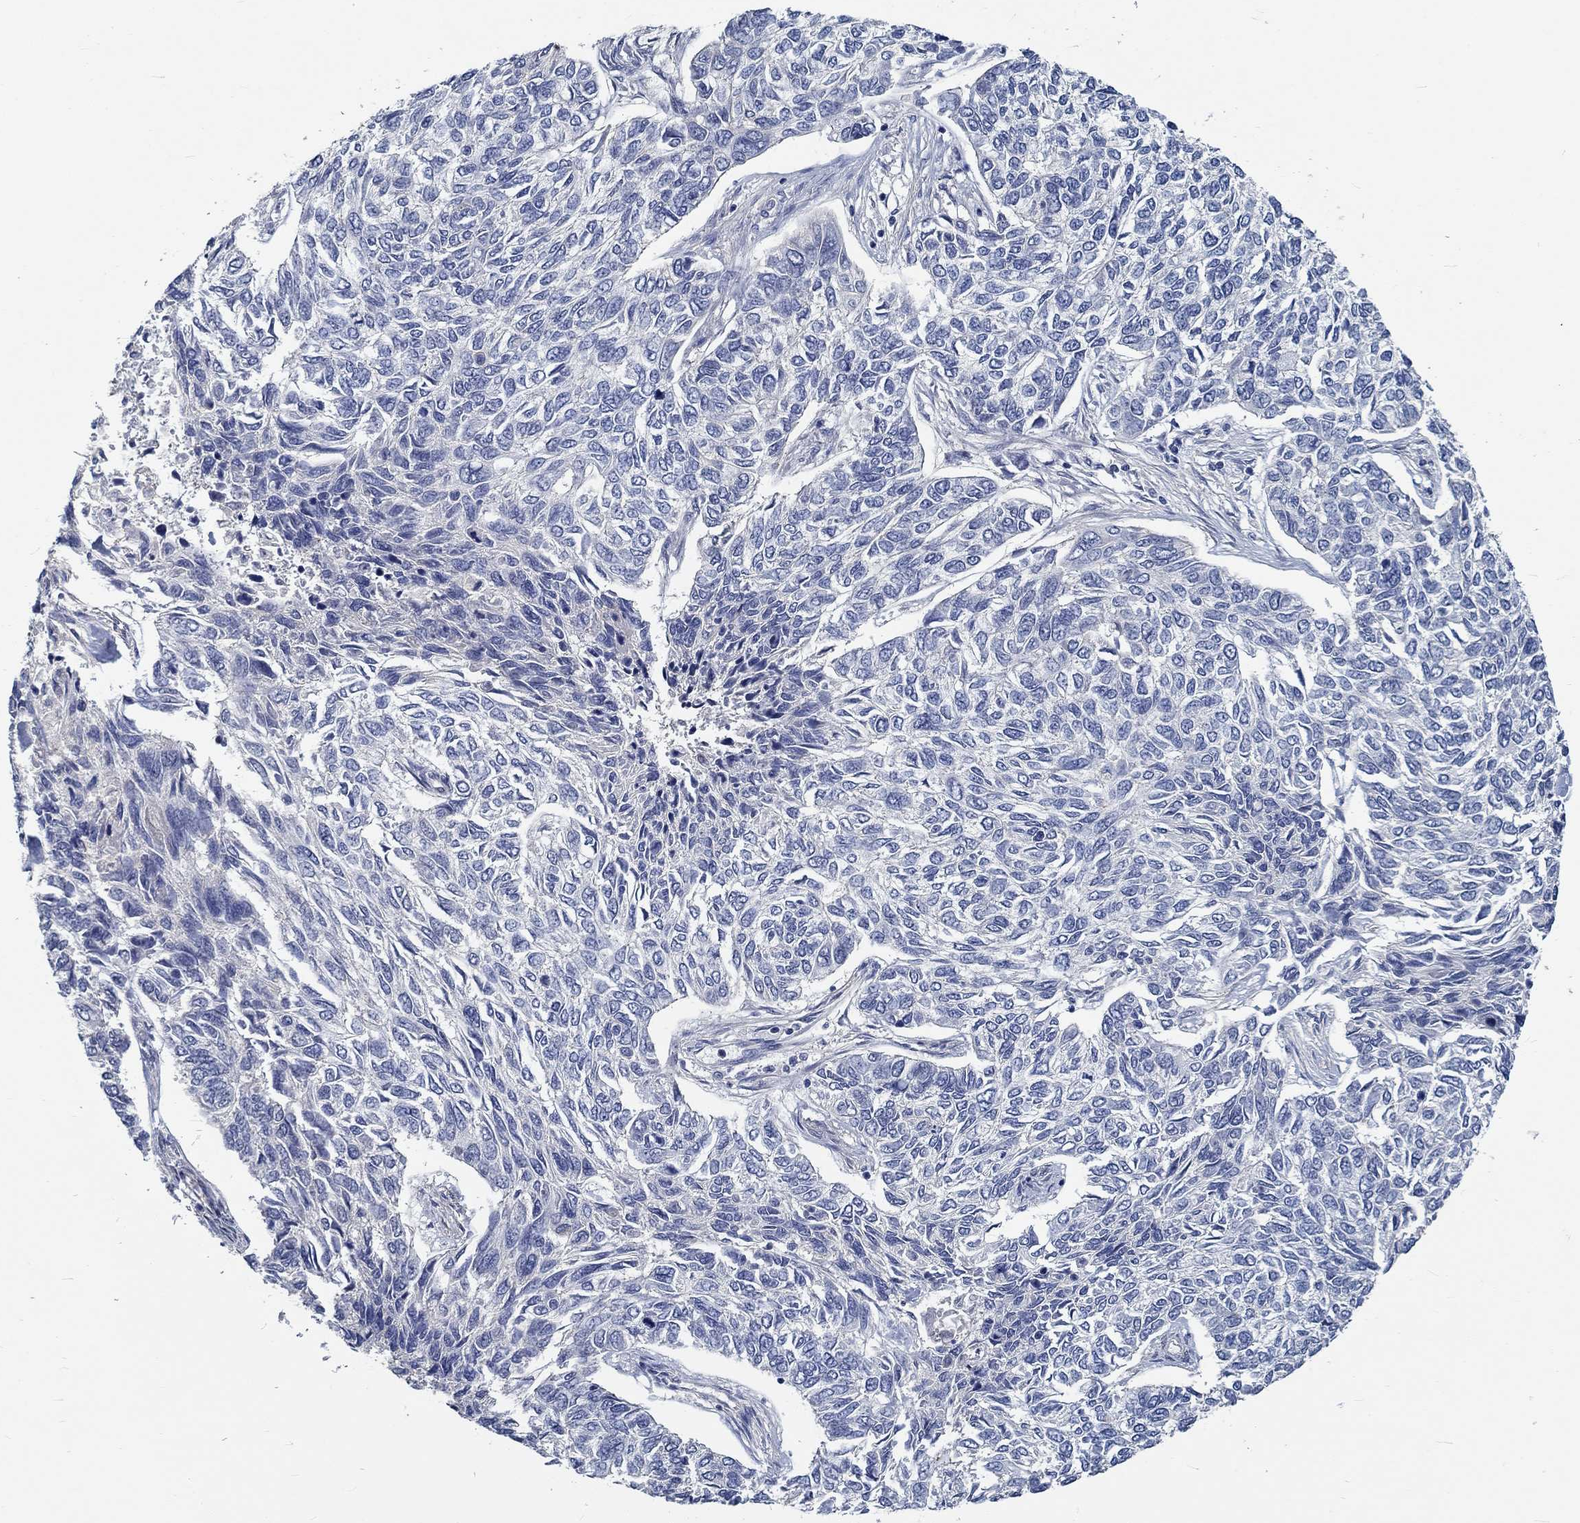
{"staining": {"intensity": "negative", "quantity": "none", "location": "none"}, "tissue": "skin cancer", "cell_type": "Tumor cells", "image_type": "cancer", "snomed": [{"axis": "morphology", "description": "Basal cell carcinoma"}, {"axis": "topography", "description": "Skin"}], "caption": "Tumor cells are negative for protein expression in human skin cancer.", "gene": "MYBPC1", "patient": {"sex": "female", "age": 65}}